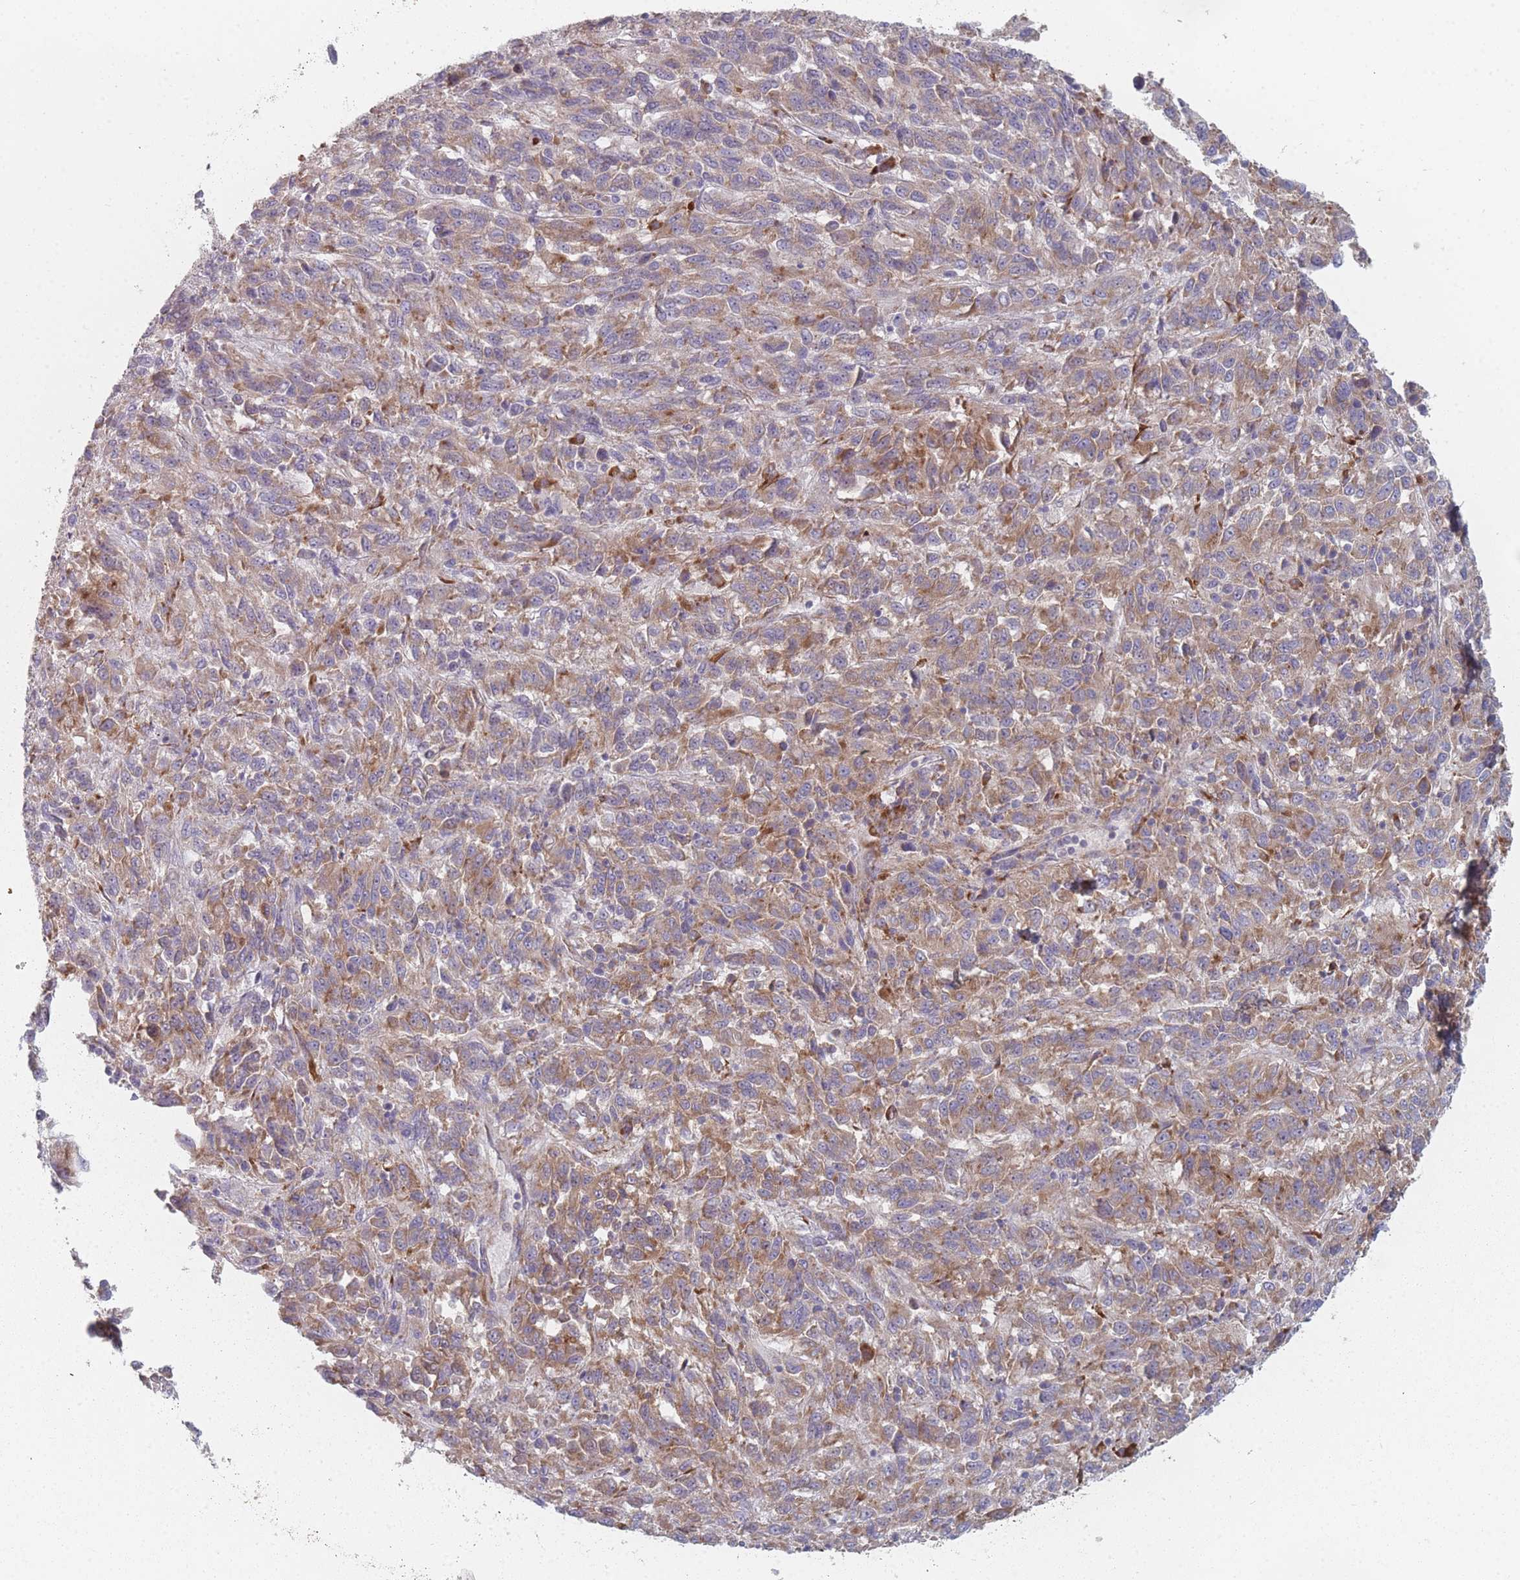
{"staining": {"intensity": "moderate", "quantity": "25%-75%", "location": "cytoplasmic/membranous"}, "tissue": "melanoma", "cell_type": "Tumor cells", "image_type": "cancer", "snomed": [{"axis": "morphology", "description": "Malignant melanoma, Metastatic site"}, {"axis": "topography", "description": "Lung"}], "caption": "Malignant melanoma (metastatic site) stained with a protein marker exhibits moderate staining in tumor cells.", "gene": "CACNG5", "patient": {"sex": "male", "age": 64}}